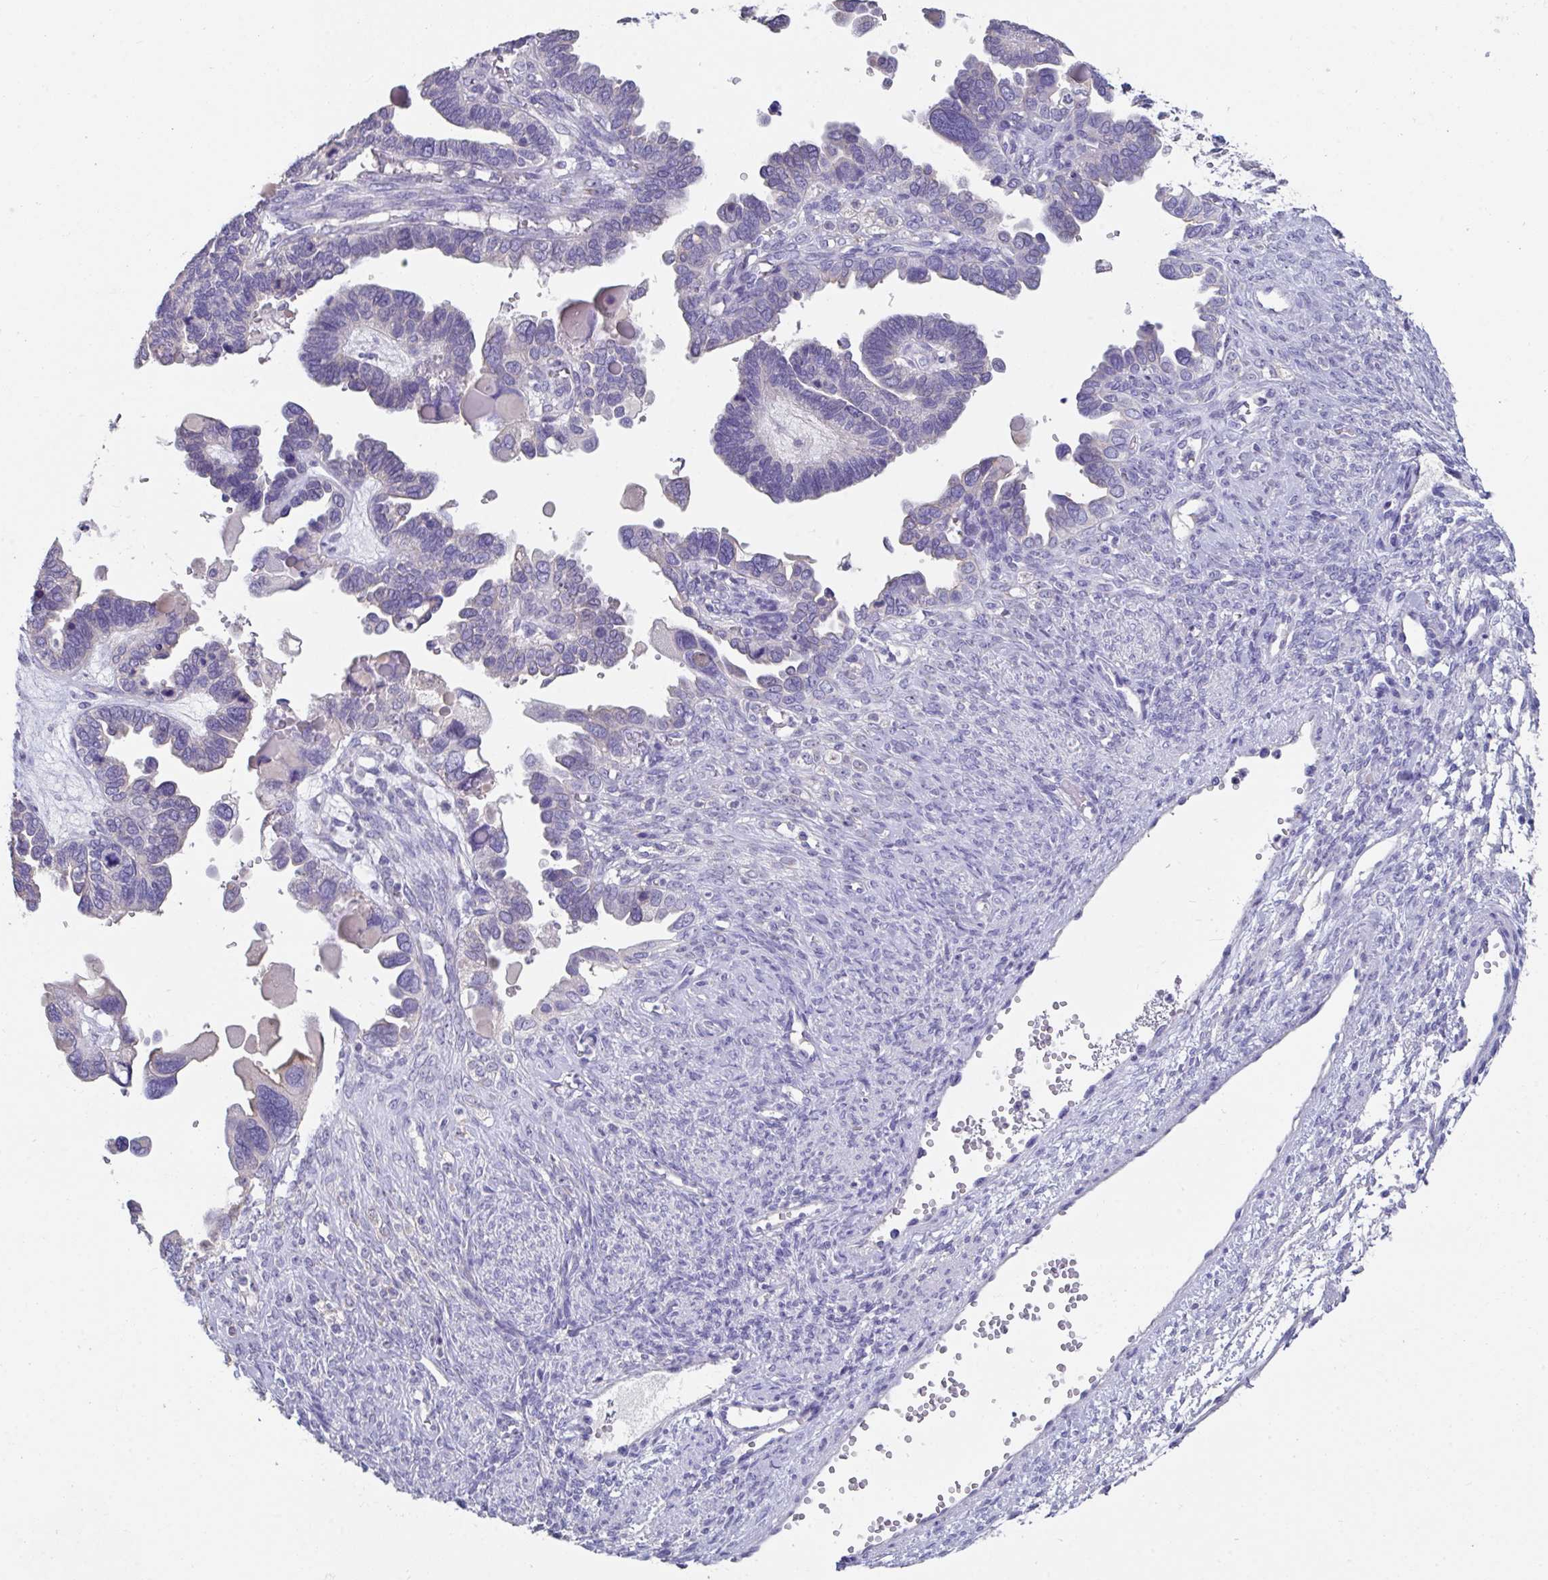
{"staining": {"intensity": "negative", "quantity": "none", "location": "none"}, "tissue": "ovarian cancer", "cell_type": "Tumor cells", "image_type": "cancer", "snomed": [{"axis": "morphology", "description": "Cystadenocarcinoma, serous, NOS"}, {"axis": "topography", "description": "Ovary"}], "caption": "Tumor cells are negative for brown protein staining in ovarian cancer. The staining is performed using DAB brown chromogen with nuclei counter-stained in using hematoxylin.", "gene": "SLC44A4", "patient": {"sex": "female", "age": 51}}